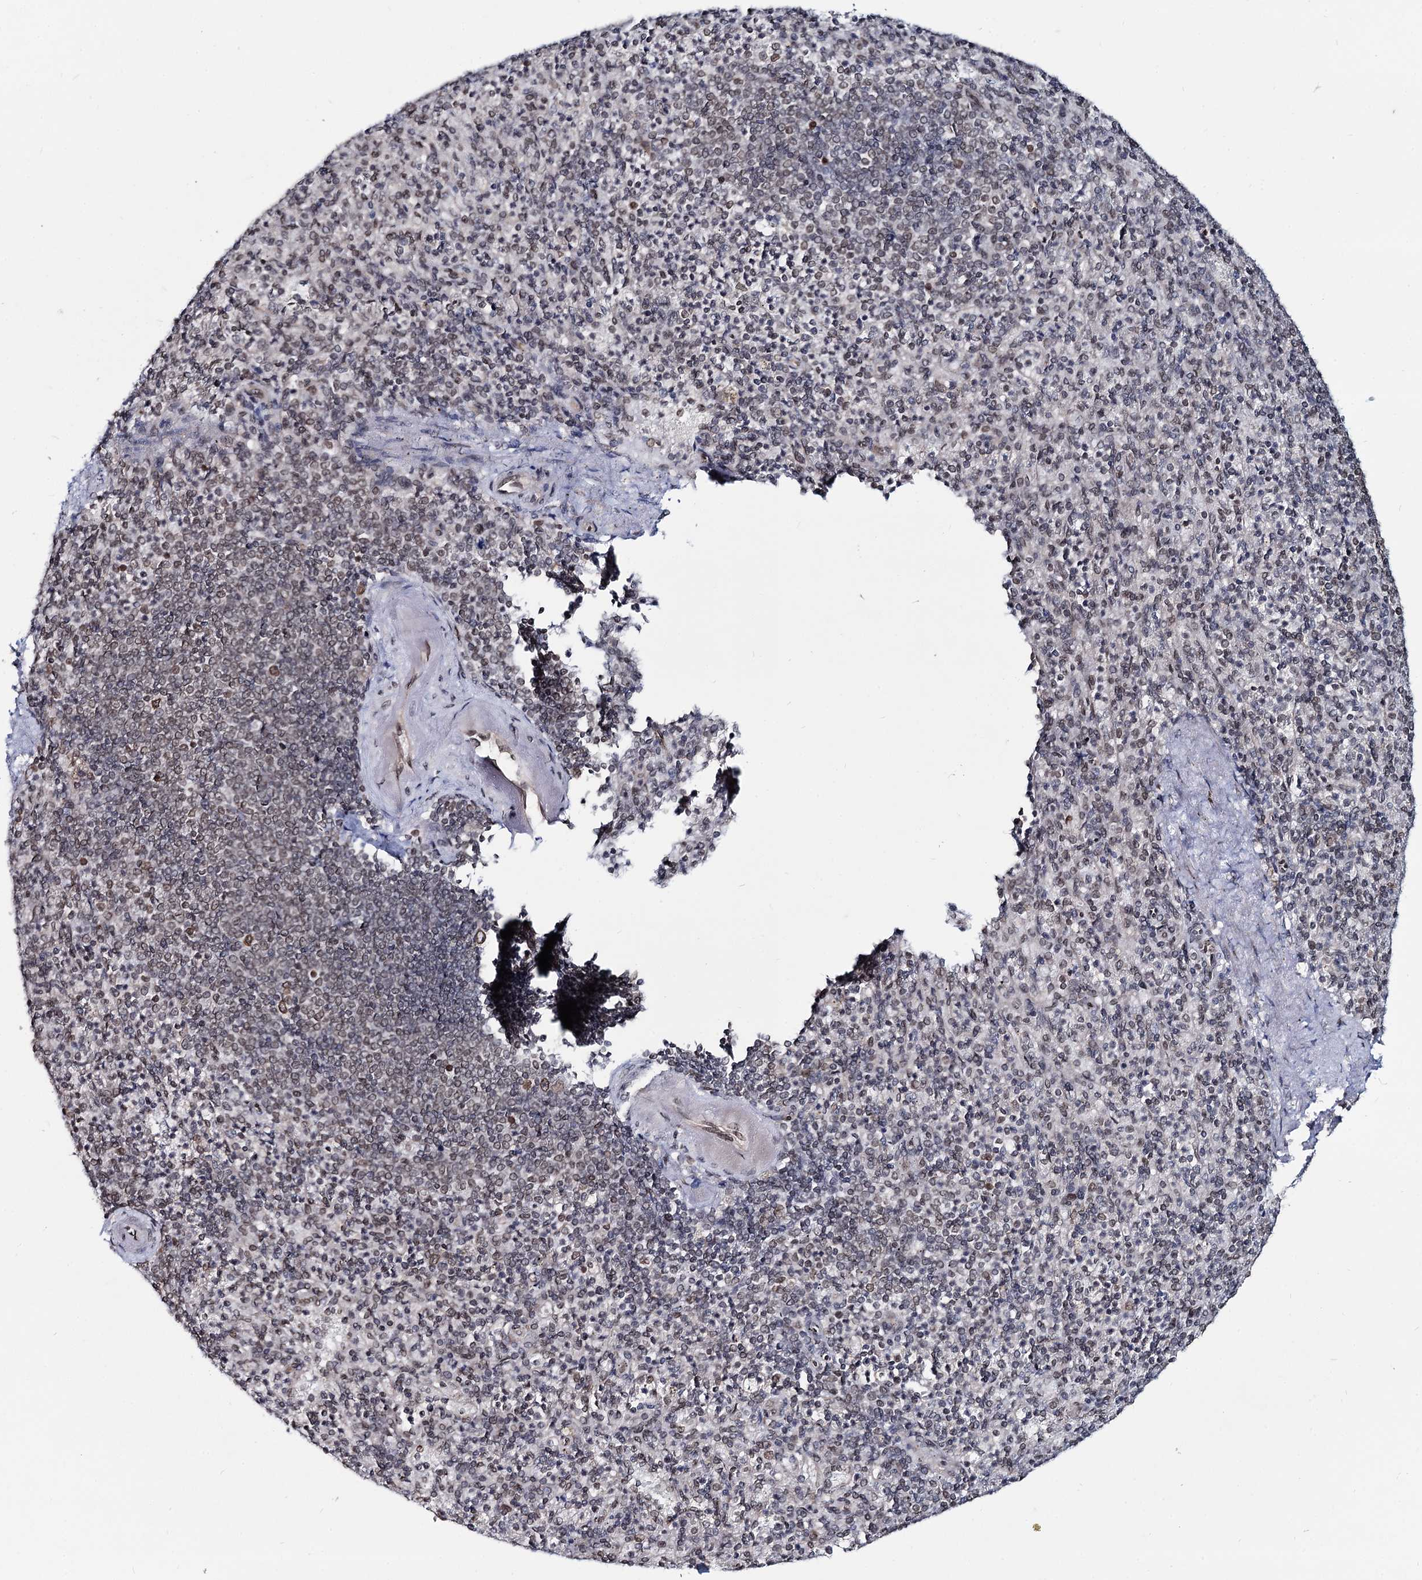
{"staining": {"intensity": "moderate", "quantity": "<25%", "location": "nuclear"}, "tissue": "spleen", "cell_type": "Cells in red pulp", "image_type": "normal", "snomed": [{"axis": "morphology", "description": "Normal tissue, NOS"}, {"axis": "topography", "description": "Spleen"}], "caption": "This micrograph demonstrates immunohistochemistry staining of benign human spleen, with low moderate nuclear staining in about <25% of cells in red pulp.", "gene": "RNF6", "patient": {"sex": "female", "age": 74}}